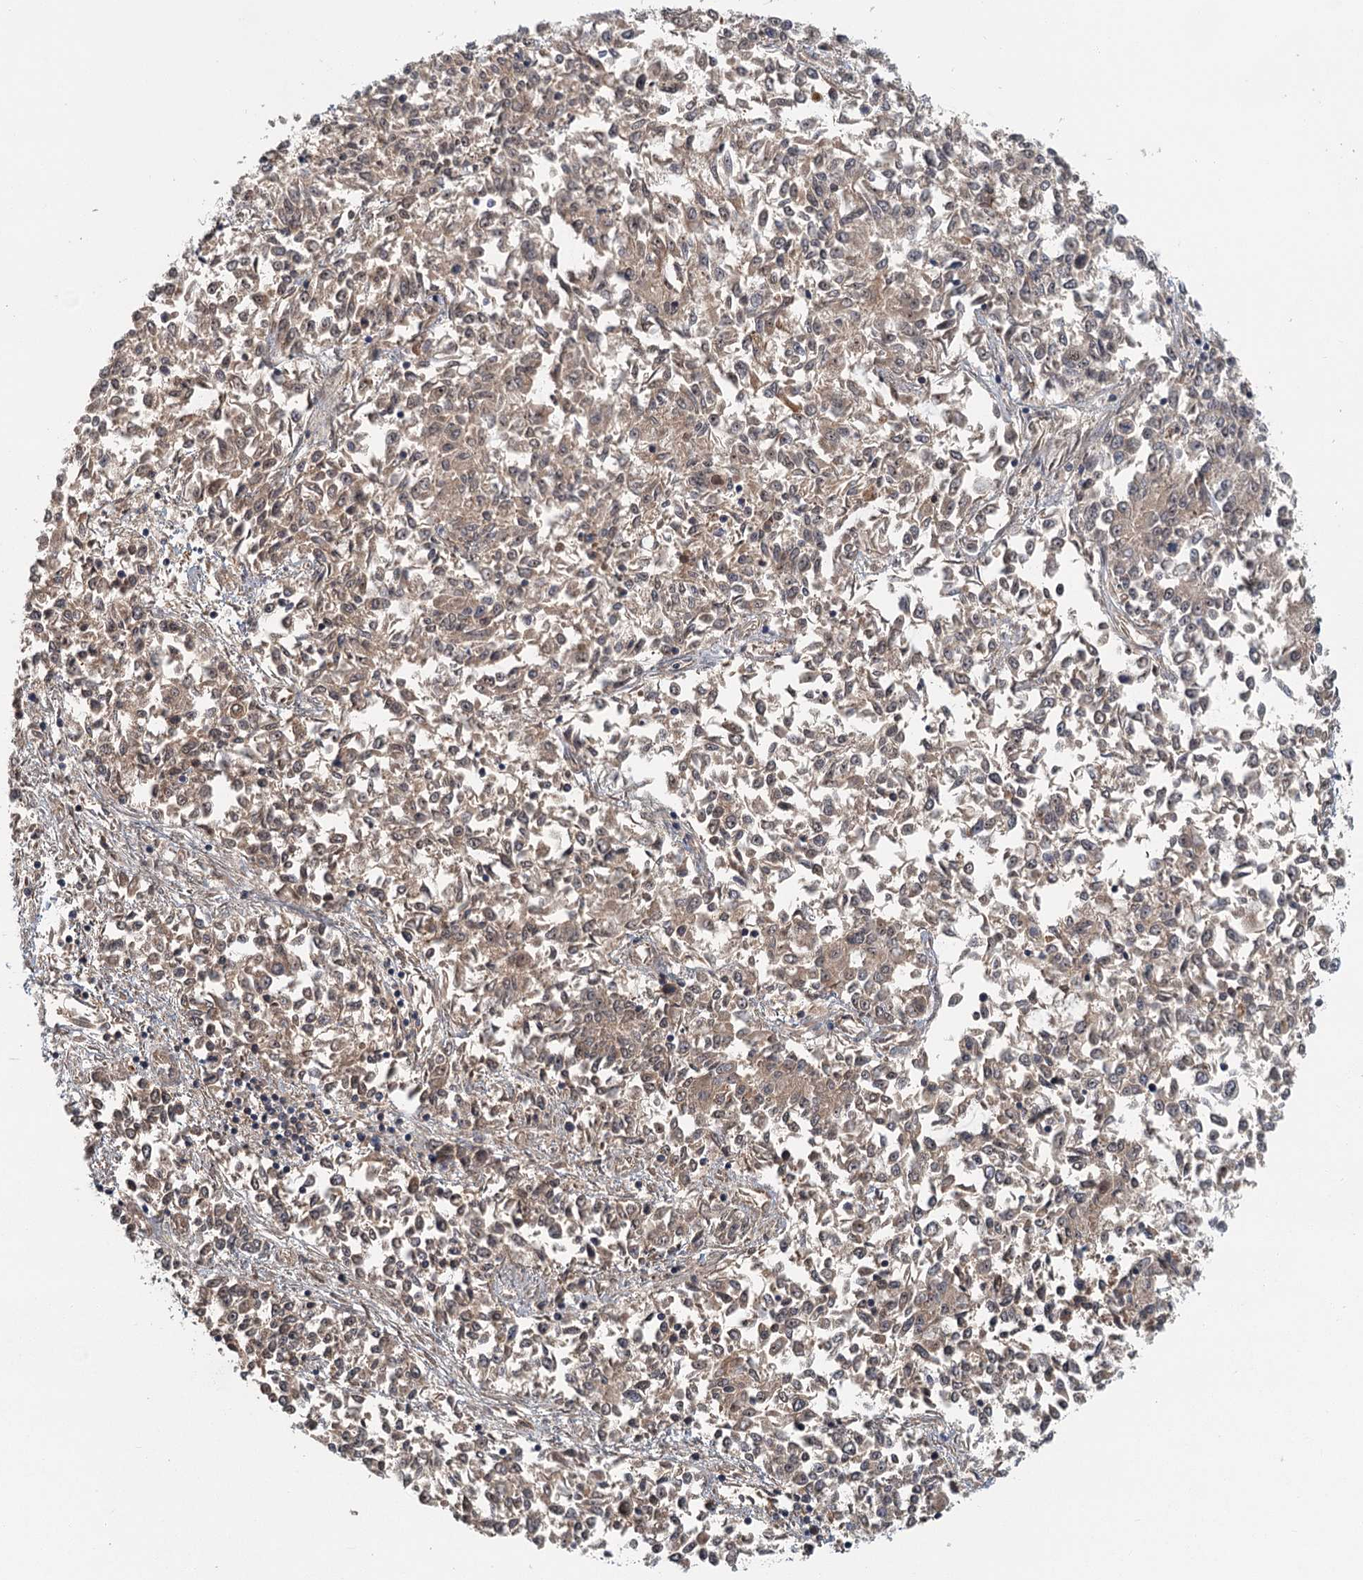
{"staining": {"intensity": "moderate", "quantity": ">75%", "location": "cytoplasmic/membranous,nuclear"}, "tissue": "endometrial cancer", "cell_type": "Tumor cells", "image_type": "cancer", "snomed": [{"axis": "morphology", "description": "Adenocarcinoma, NOS"}, {"axis": "topography", "description": "Endometrium"}], "caption": "Adenocarcinoma (endometrial) was stained to show a protein in brown. There is medium levels of moderate cytoplasmic/membranous and nuclear positivity in about >75% of tumor cells. (IHC, brightfield microscopy, high magnification).", "gene": "TAS2R42", "patient": {"sex": "female", "age": 50}}